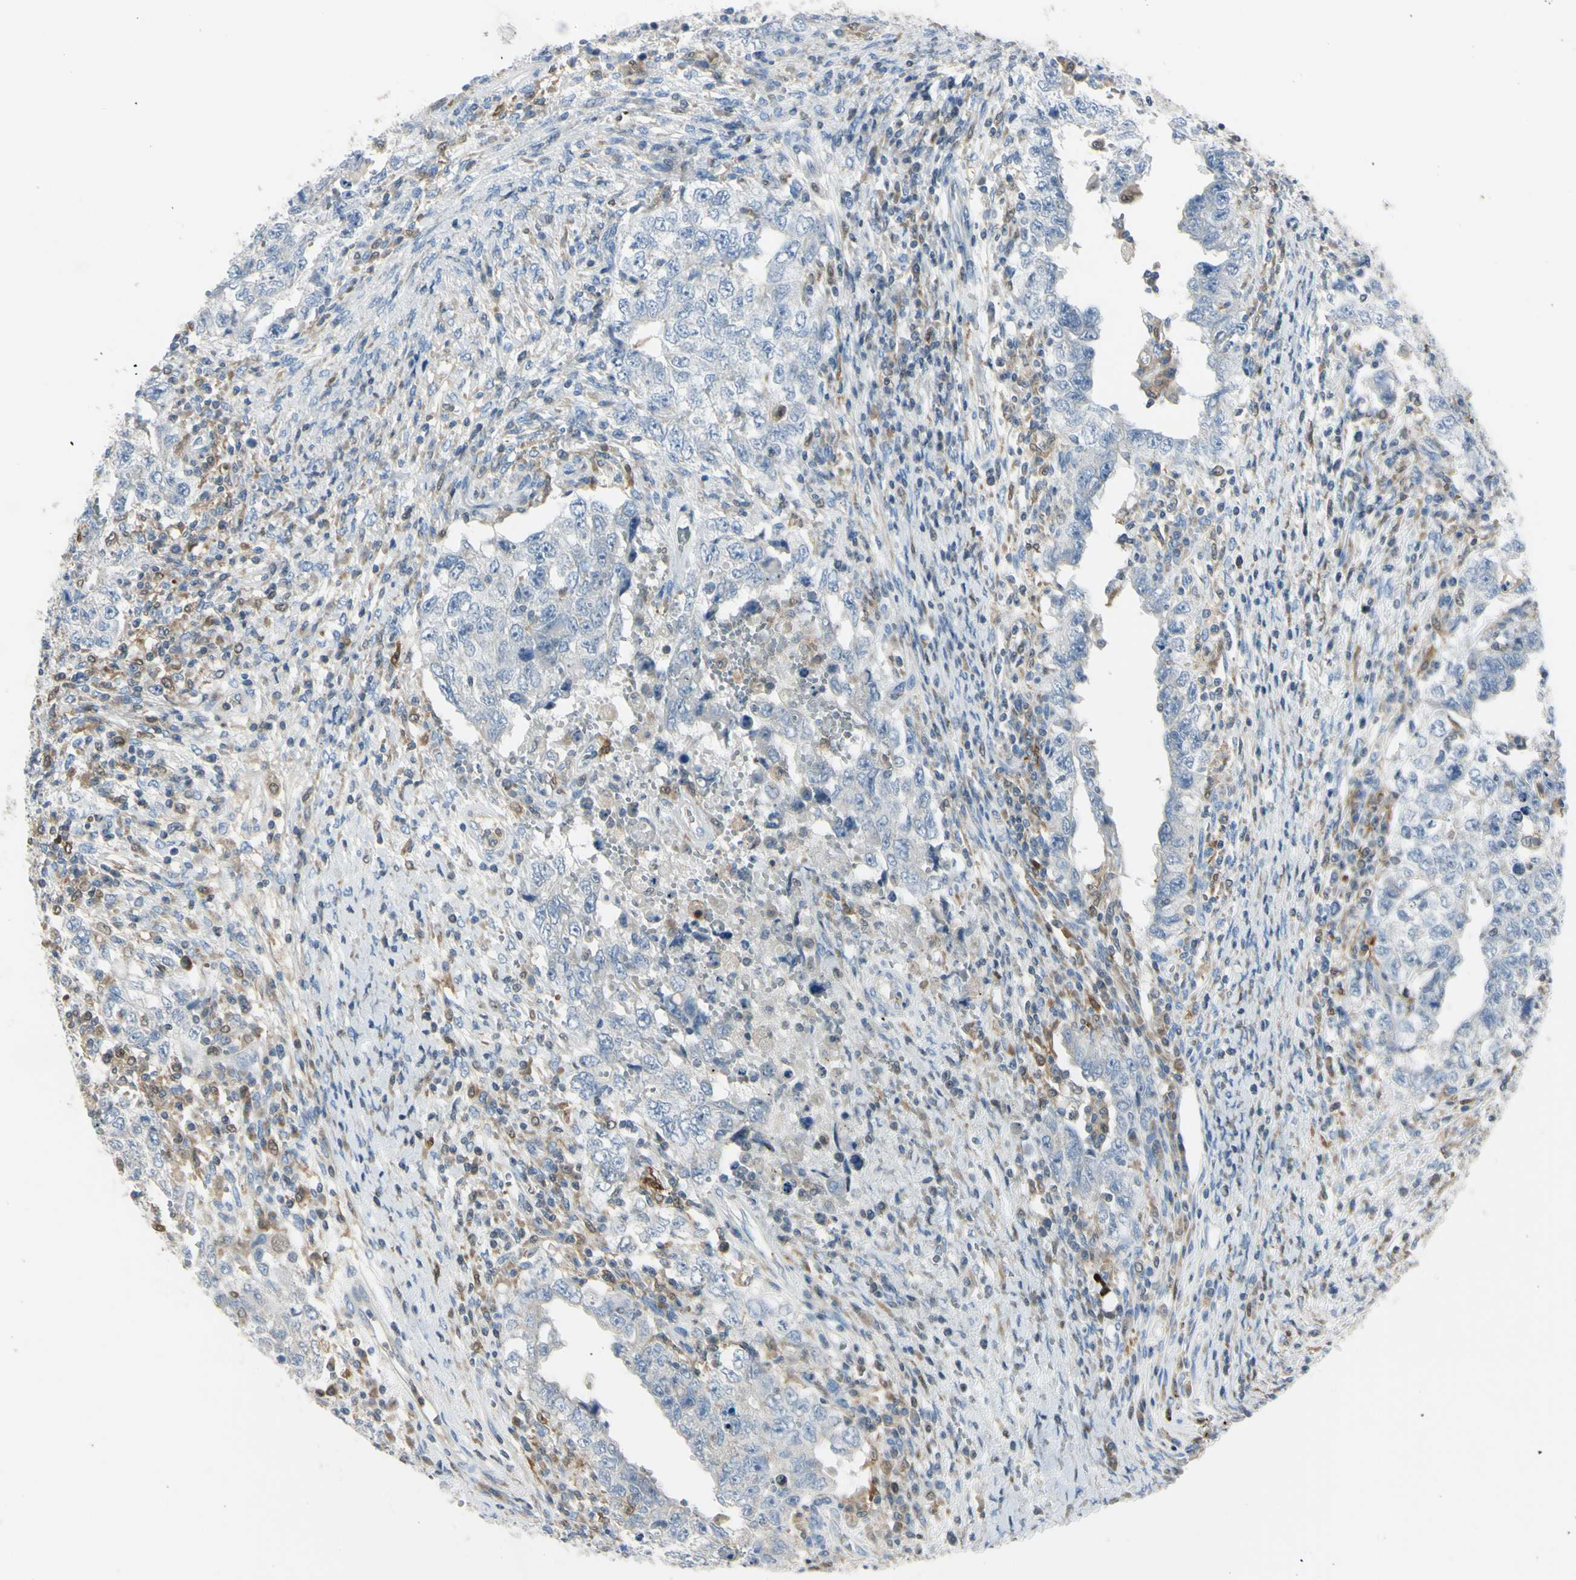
{"staining": {"intensity": "negative", "quantity": "none", "location": "none"}, "tissue": "testis cancer", "cell_type": "Tumor cells", "image_type": "cancer", "snomed": [{"axis": "morphology", "description": "Carcinoma, Embryonal, NOS"}, {"axis": "topography", "description": "Testis"}], "caption": "Immunohistochemical staining of human testis embryonal carcinoma reveals no significant staining in tumor cells.", "gene": "CYRIB", "patient": {"sex": "male", "age": 26}}